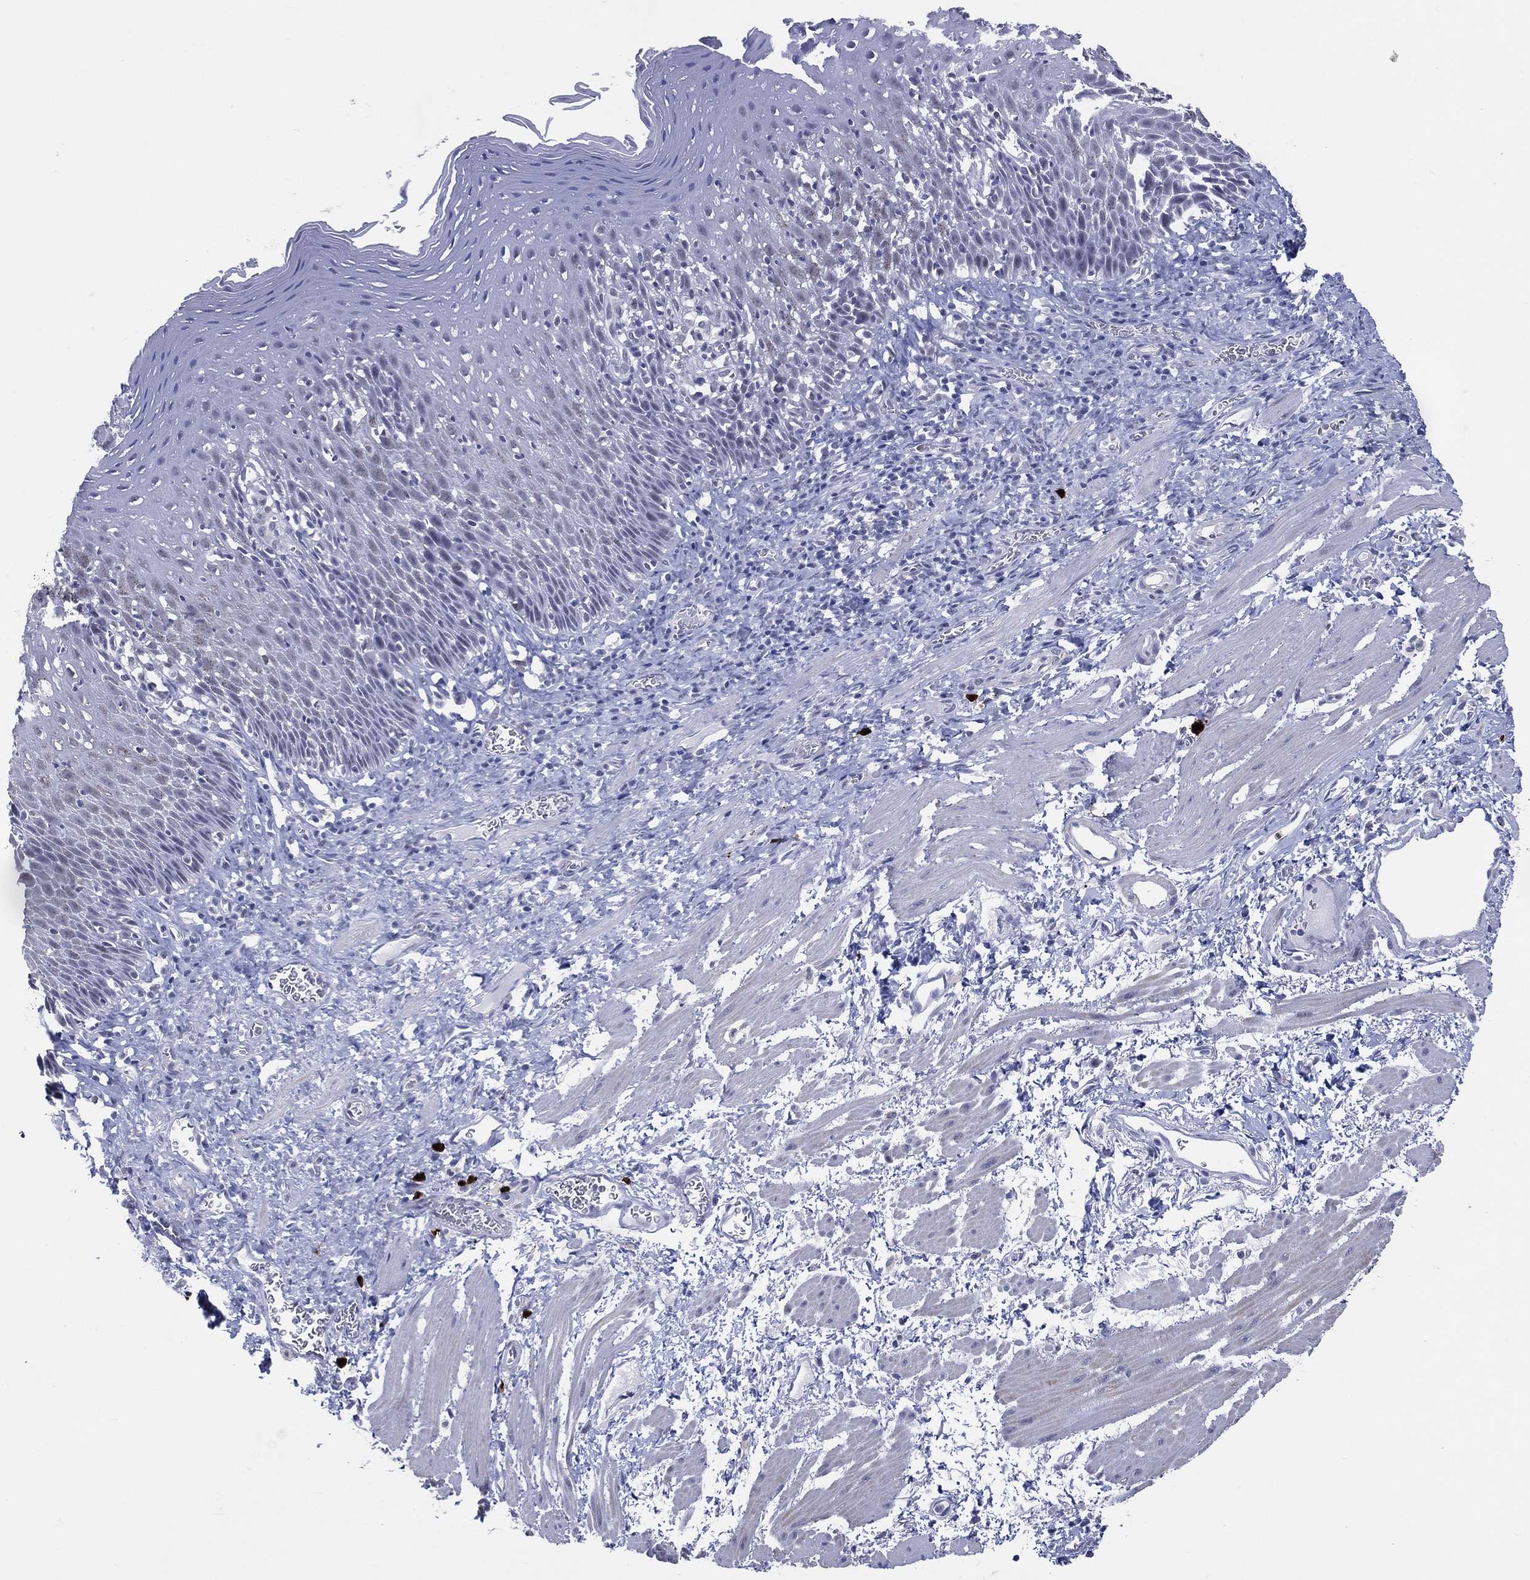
{"staining": {"intensity": "negative", "quantity": "none", "location": "none"}, "tissue": "esophagus", "cell_type": "Squamous epithelial cells", "image_type": "normal", "snomed": [{"axis": "morphology", "description": "Normal tissue, NOS"}, {"axis": "morphology", "description": "Adenocarcinoma, NOS"}, {"axis": "topography", "description": "Esophagus"}, {"axis": "topography", "description": "Stomach, upper"}], "caption": "Immunohistochemistry (IHC) photomicrograph of benign esophagus: human esophagus stained with DAB shows no significant protein staining in squamous epithelial cells. (DAB IHC, high magnification).", "gene": "CFAP58", "patient": {"sex": "male", "age": 74}}